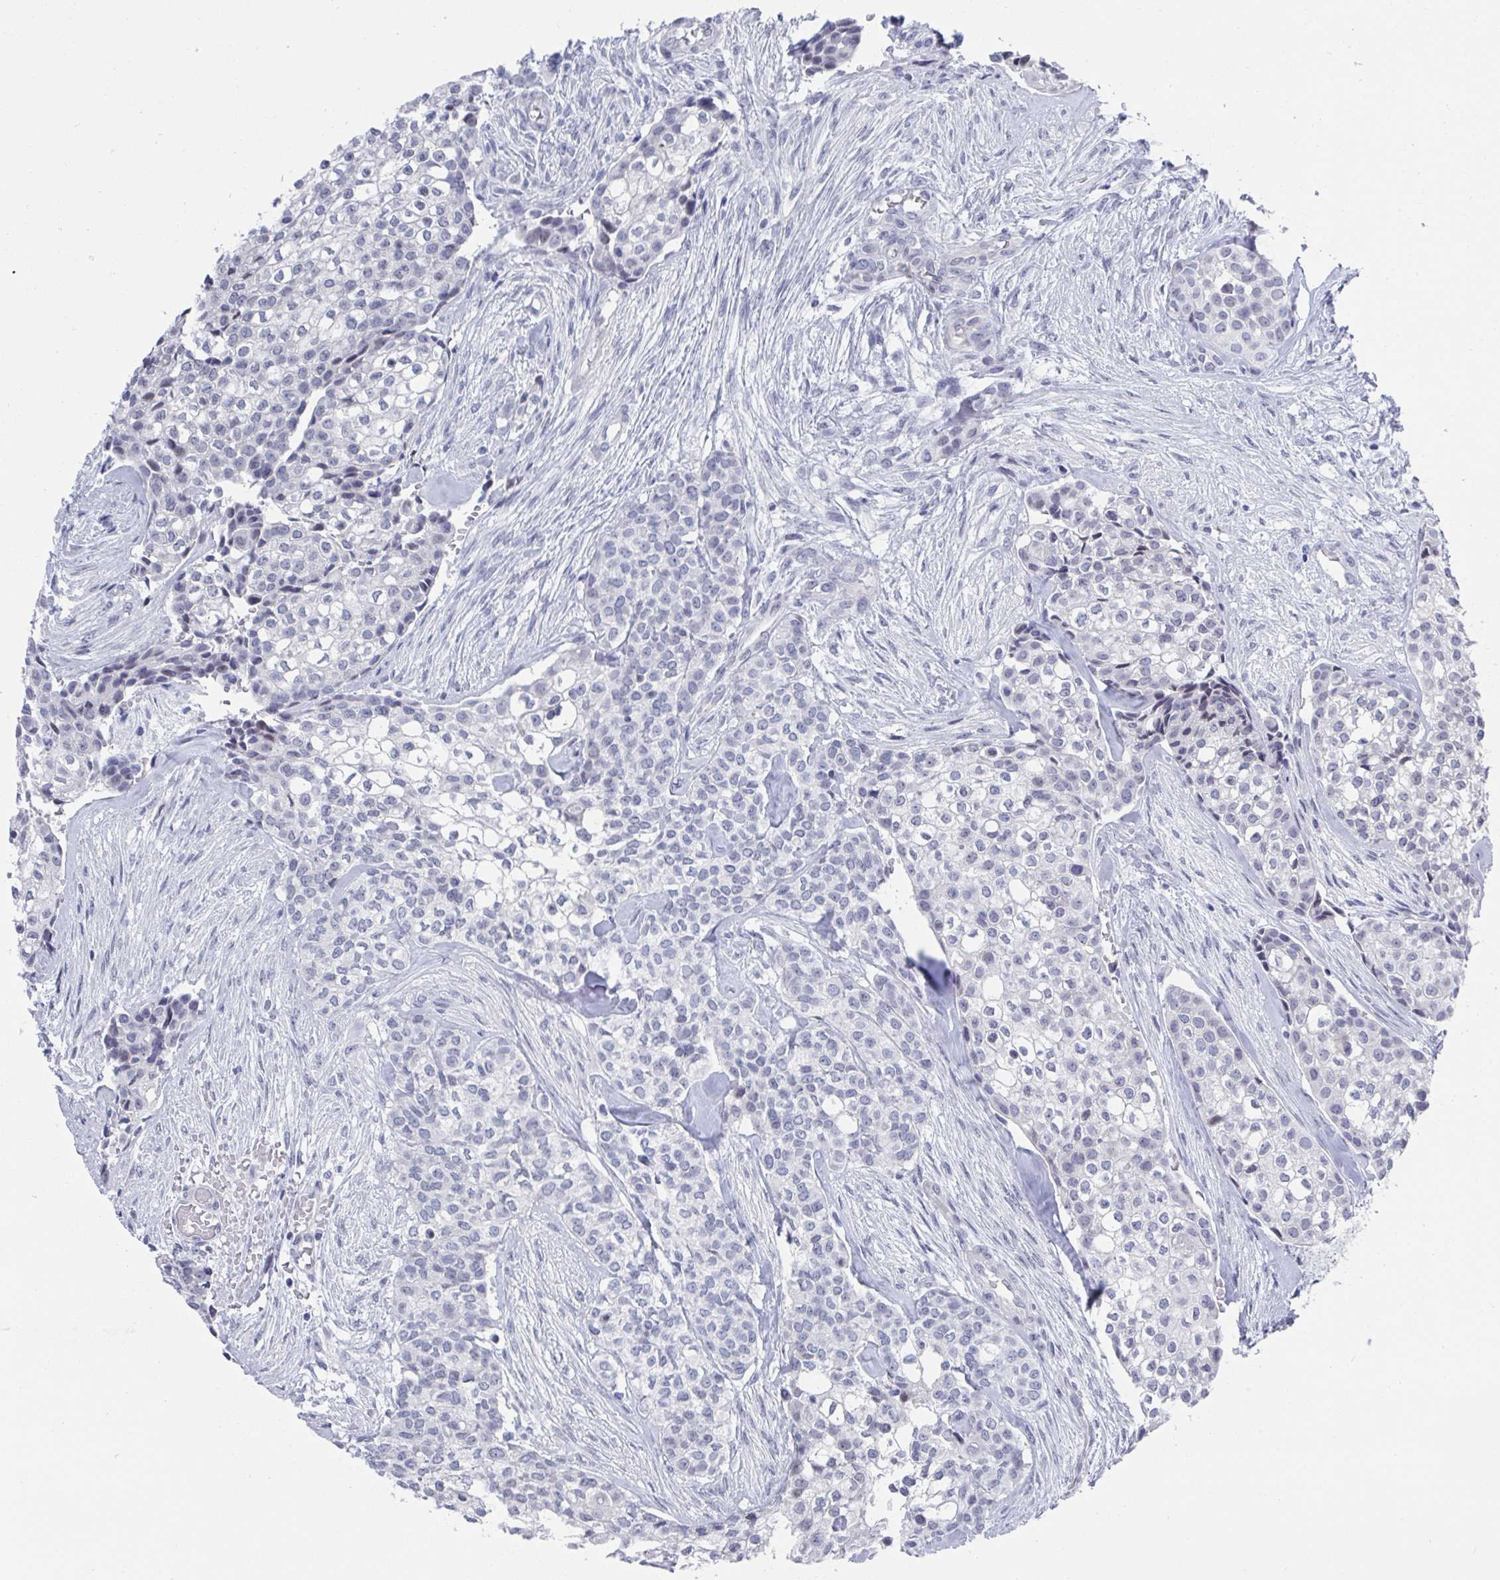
{"staining": {"intensity": "negative", "quantity": "none", "location": "none"}, "tissue": "head and neck cancer", "cell_type": "Tumor cells", "image_type": "cancer", "snomed": [{"axis": "morphology", "description": "Adenocarcinoma, NOS"}, {"axis": "topography", "description": "Head-Neck"}], "caption": "Histopathology image shows no protein positivity in tumor cells of head and neck adenocarcinoma tissue.", "gene": "MFSD4A", "patient": {"sex": "male", "age": 81}}